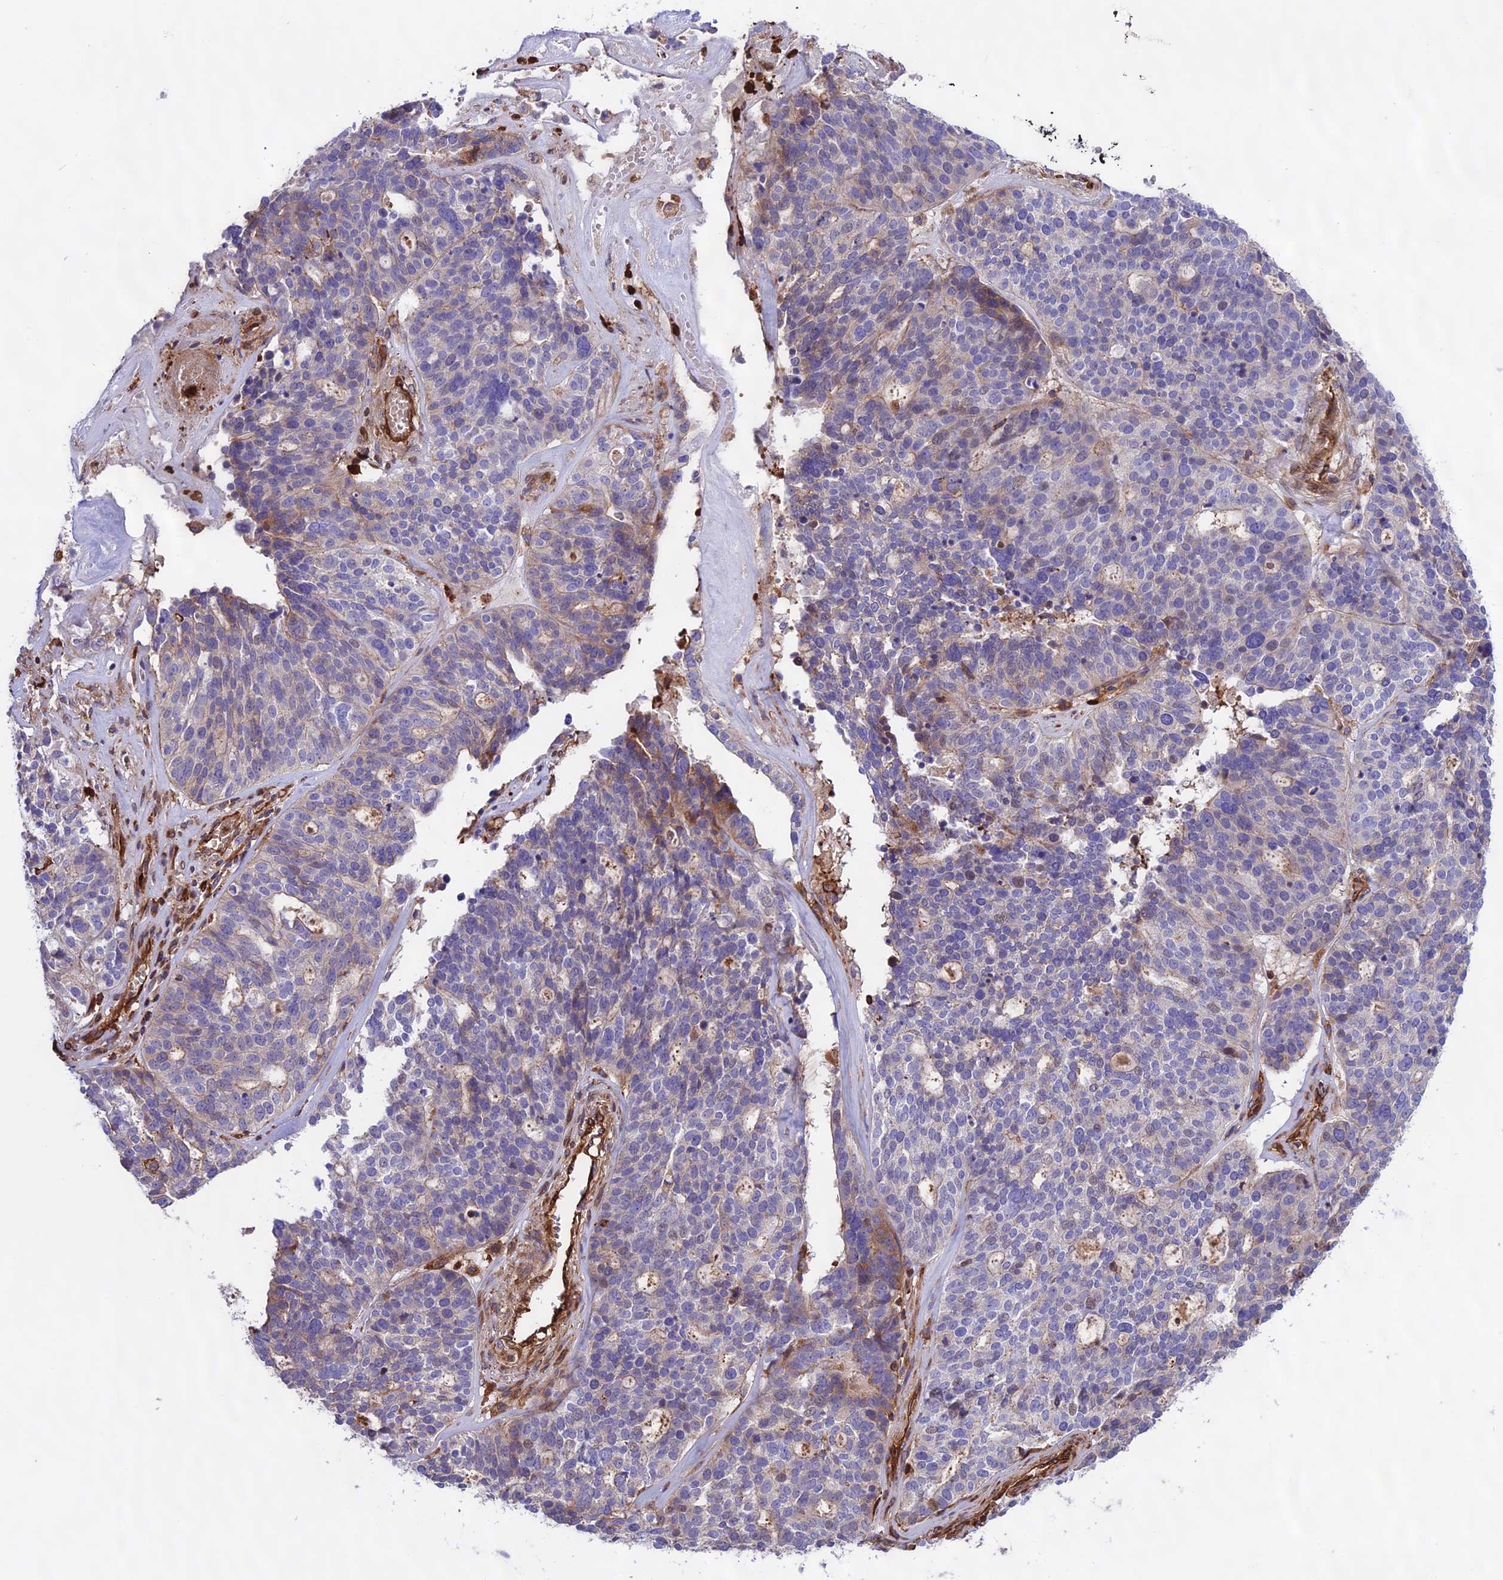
{"staining": {"intensity": "negative", "quantity": "none", "location": "none"}, "tissue": "ovarian cancer", "cell_type": "Tumor cells", "image_type": "cancer", "snomed": [{"axis": "morphology", "description": "Cystadenocarcinoma, serous, NOS"}, {"axis": "topography", "description": "Ovary"}], "caption": "An image of human ovarian serous cystadenocarcinoma is negative for staining in tumor cells.", "gene": "CD99L2", "patient": {"sex": "female", "age": 59}}